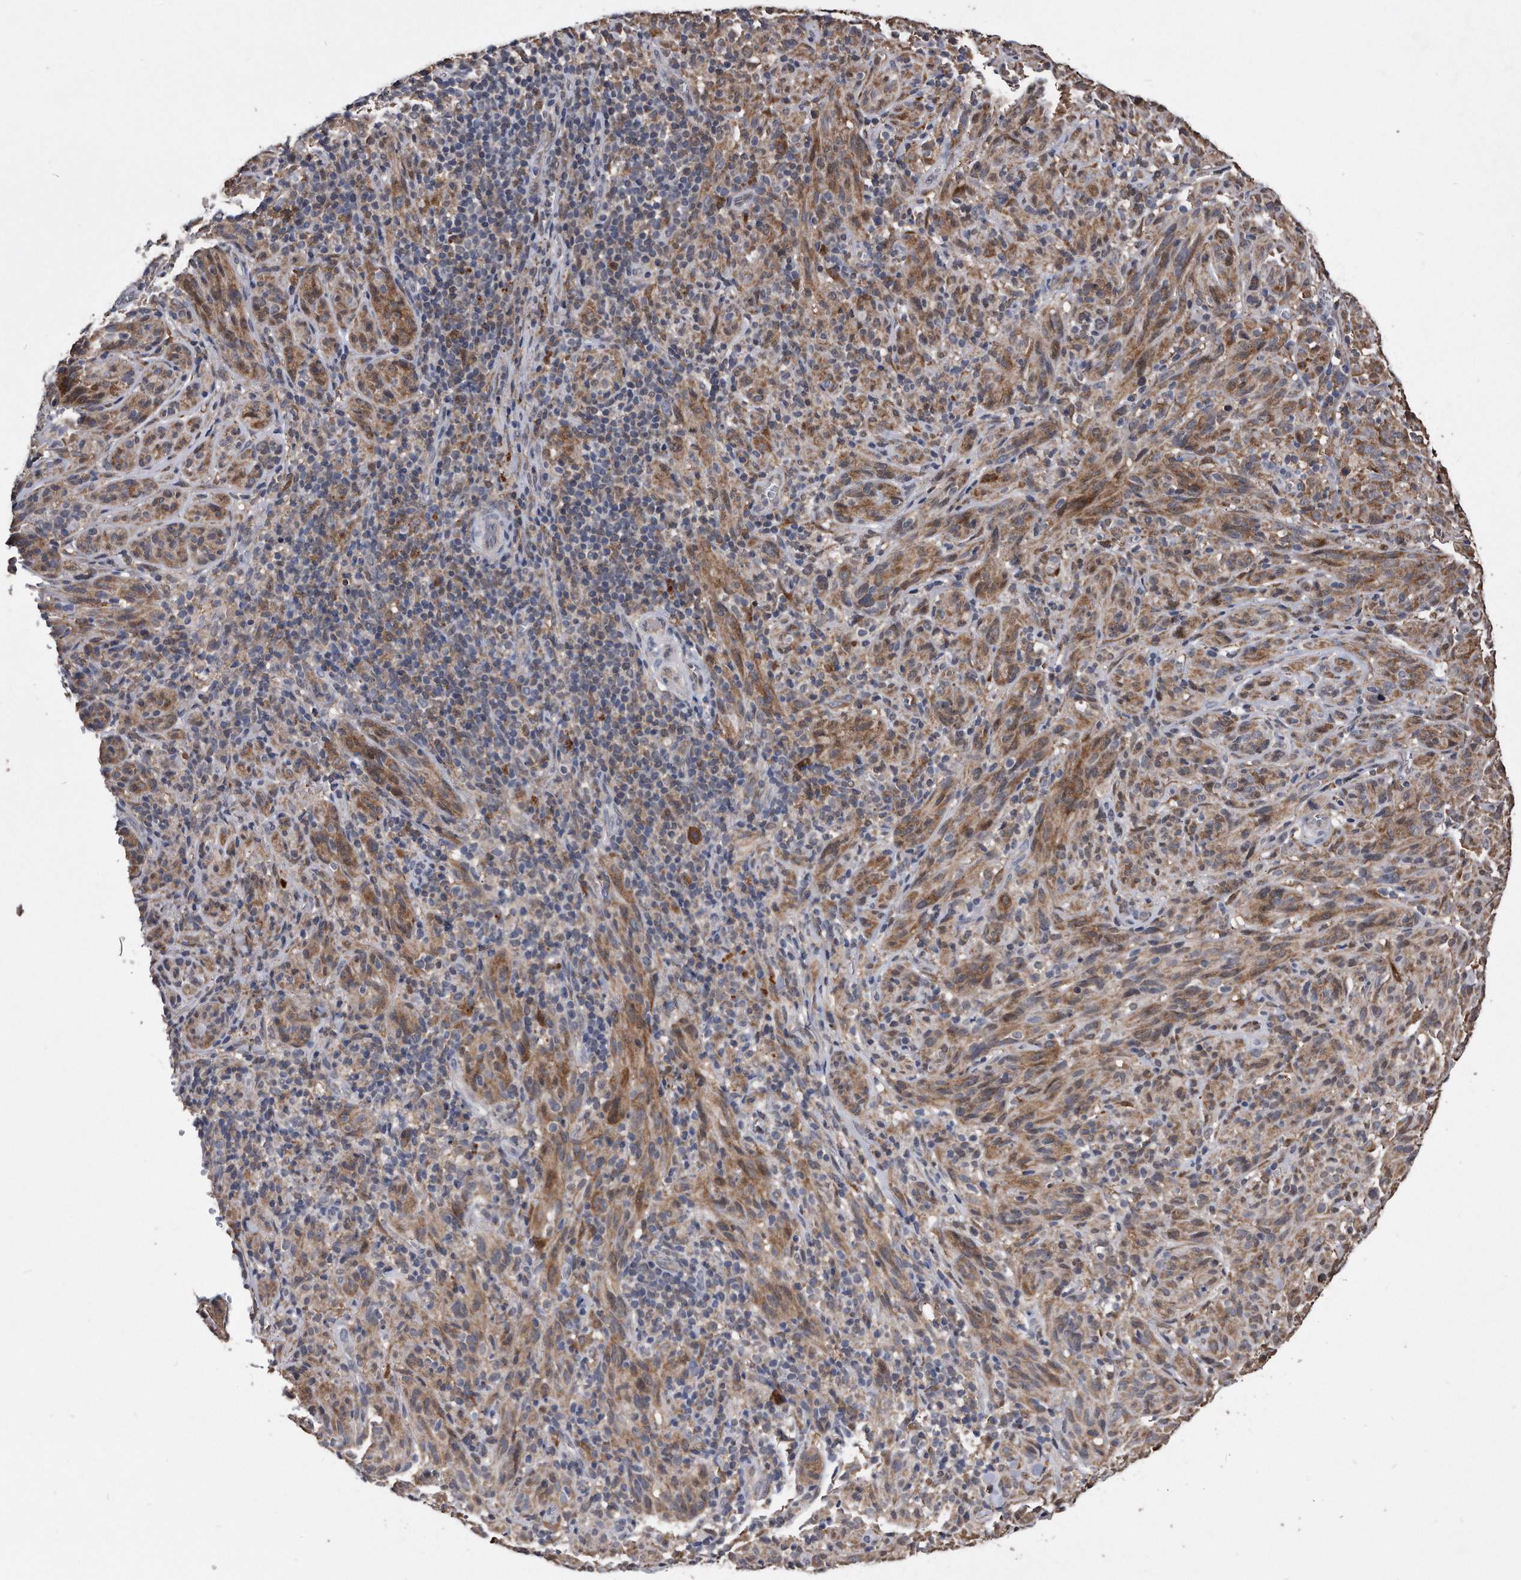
{"staining": {"intensity": "moderate", "quantity": ">75%", "location": "cytoplasmic/membranous"}, "tissue": "melanoma", "cell_type": "Tumor cells", "image_type": "cancer", "snomed": [{"axis": "morphology", "description": "Malignant melanoma, NOS"}, {"axis": "topography", "description": "Skin of head"}], "caption": "Brown immunohistochemical staining in human melanoma demonstrates moderate cytoplasmic/membranous staining in approximately >75% of tumor cells.", "gene": "IL20RA", "patient": {"sex": "male", "age": 96}}